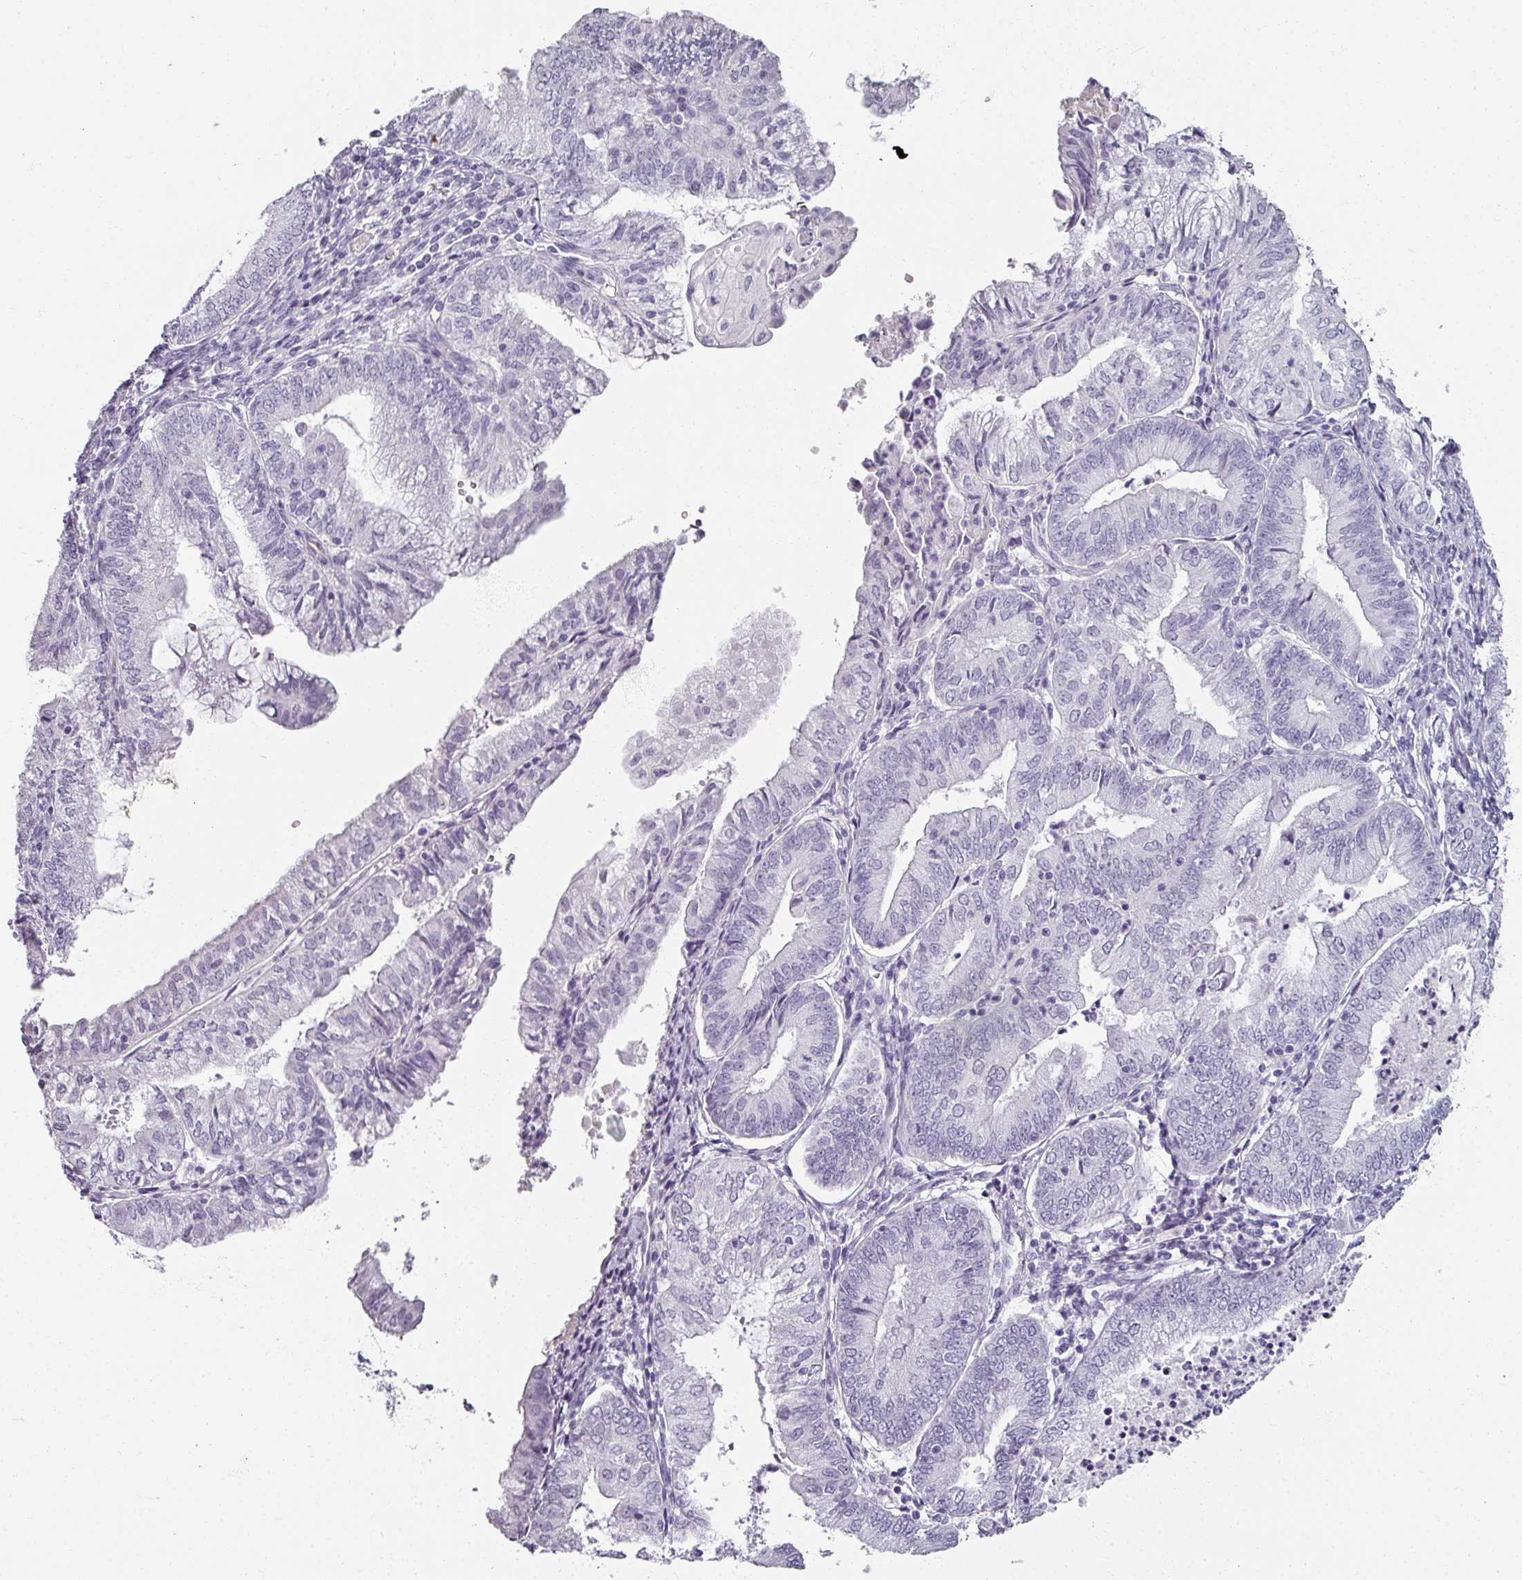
{"staining": {"intensity": "negative", "quantity": "none", "location": "none"}, "tissue": "endometrial cancer", "cell_type": "Tumor cells", "image_type": "cancer", "snomed": [{"axis": "morphology", "description": "Adenocarcinoma, NOS"}, {"axis": "topography", "description": "Endometrium"}], "caption": "A micrograph of human adenocarcinoma (endometrial) is negative for staining in tumor cells.", "gene": "REG3G", "patient": {"sex": "female", "age": 55}}